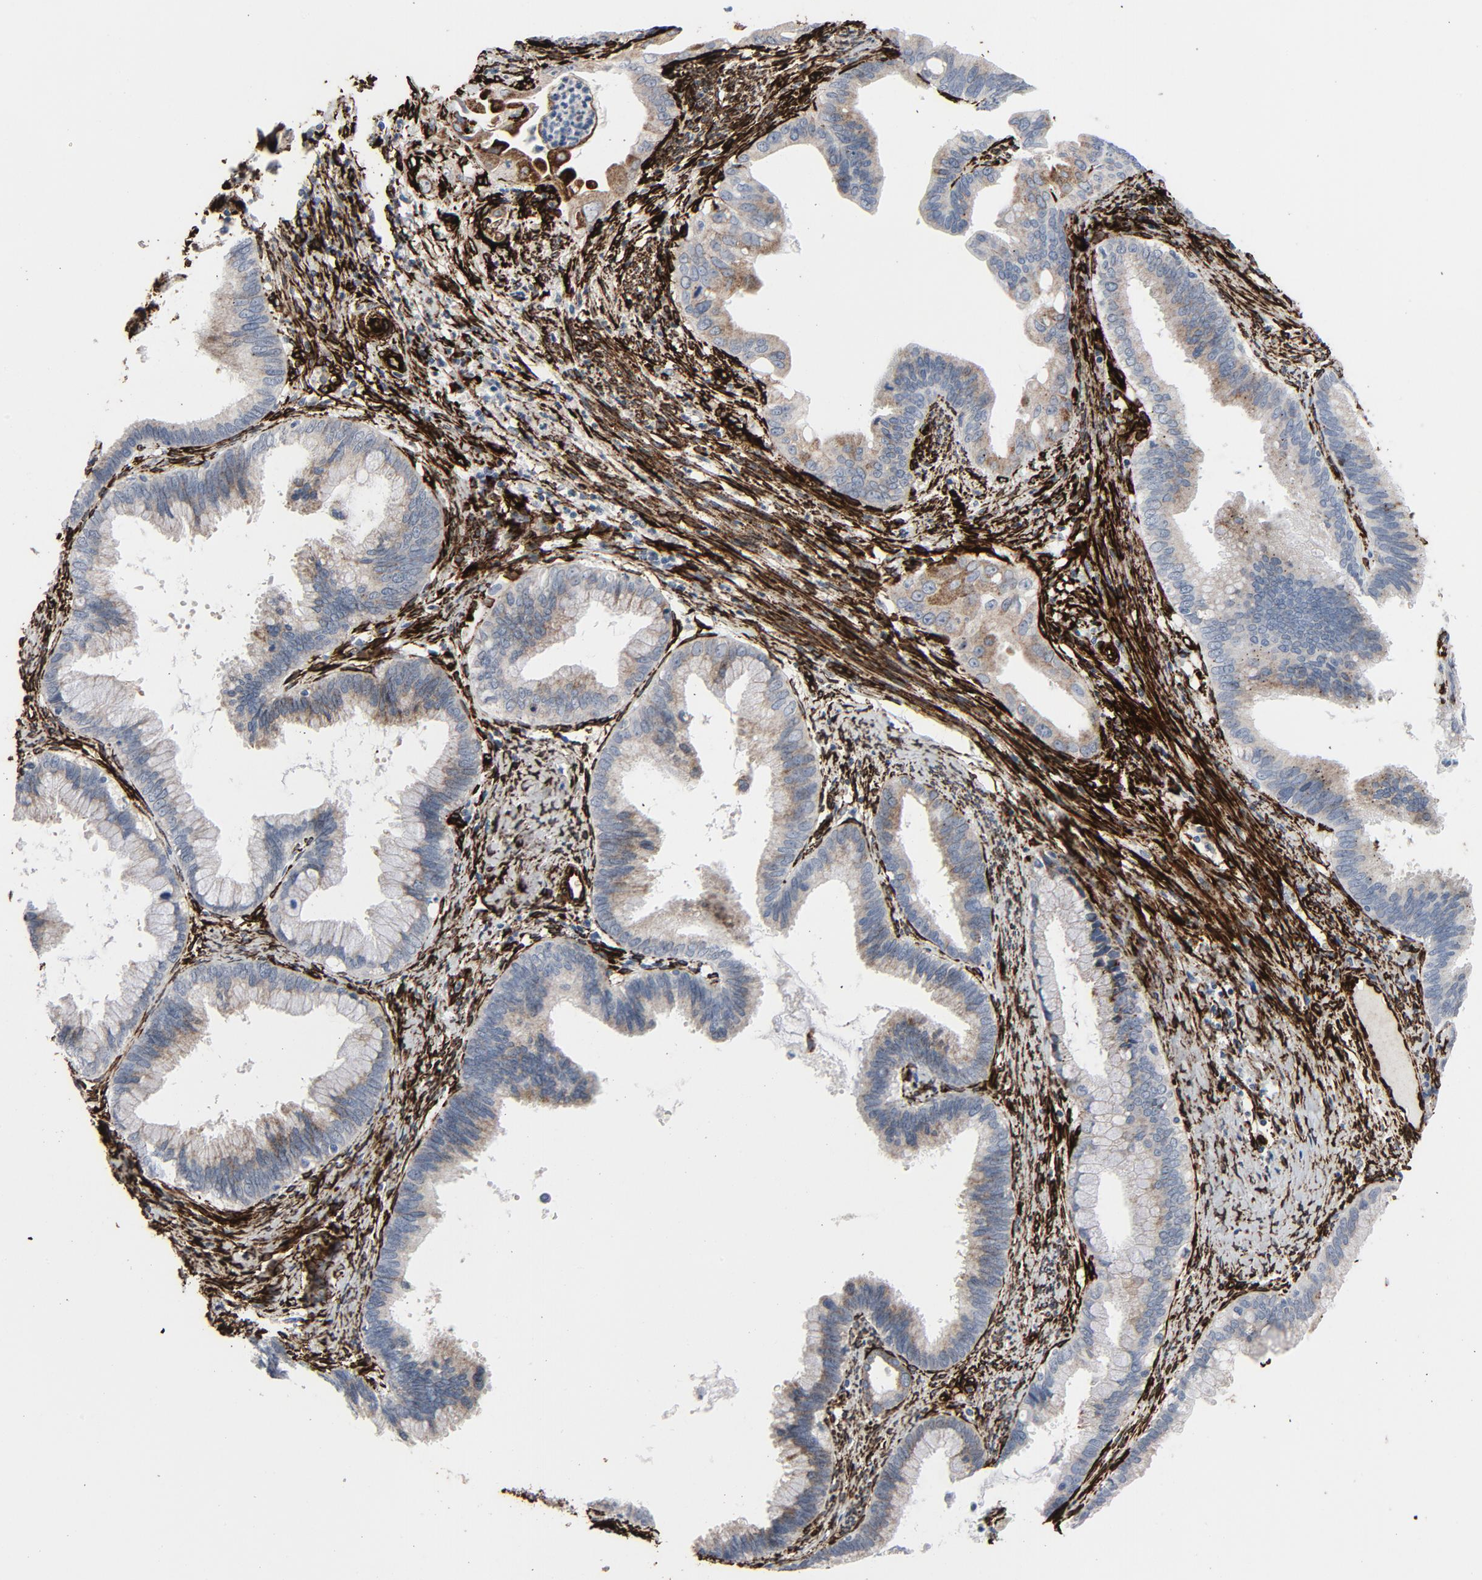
{"staining": {"intensity": "weak", "quantity": "25%-75%", "location": "cytoplasmic/membranous"}, "tissue": "cervical cancer", "cell_type": "Tumor cells", "image_type": "cancer", "snomed": [{"axis": "morphology", "description": "Squamous cell carcinoma, NOS"}, {"axis": "topography", "description": "Cervix"}], "caption": "A low amount of weak cytoplasmic/membranous positivity is appreciated in about 25%-75% of tumor cells in cervical cancer (squamous cell carcinoma) tissue.", "gene": "SERPINH1", "patient": {"sex": "female", "age": 32}}